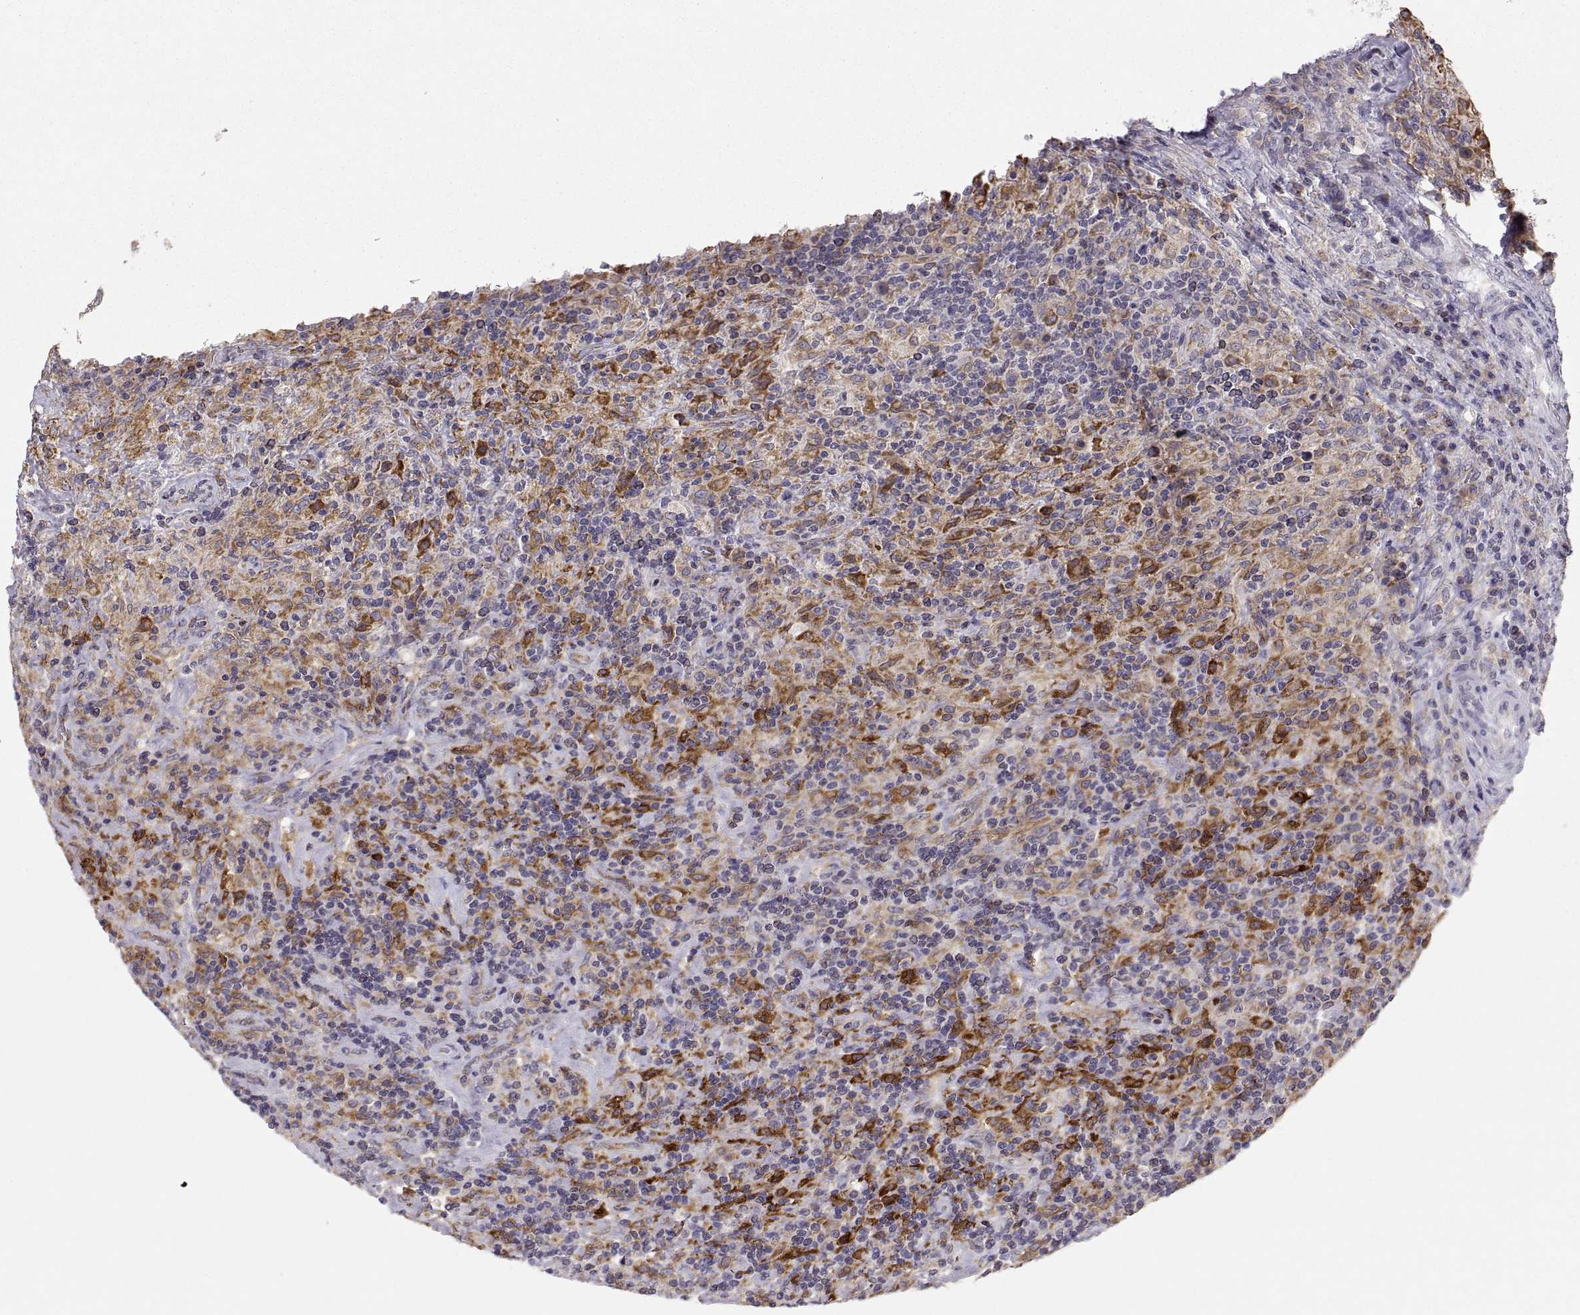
{"staining": {"intensity": "weak", "quantity": "25%-75%", "location": "cytoplasmic/membranous"}, "tissue": "lymphoma", "cell_type": "Tumor cells", "image_type": "cancer", "snomed": [{"axis": "morphology", "description": "Hodgkin's disease, NOS"}, {"axis": "topography", "description": "Lymph node"}], "caption": "A brown stain highlights weak cytoplasmic/membranous expression of a protein in human lymphoma tumor cells.", "gene": "ERO1A", "patient": {"sex": "male", "age": 70}}